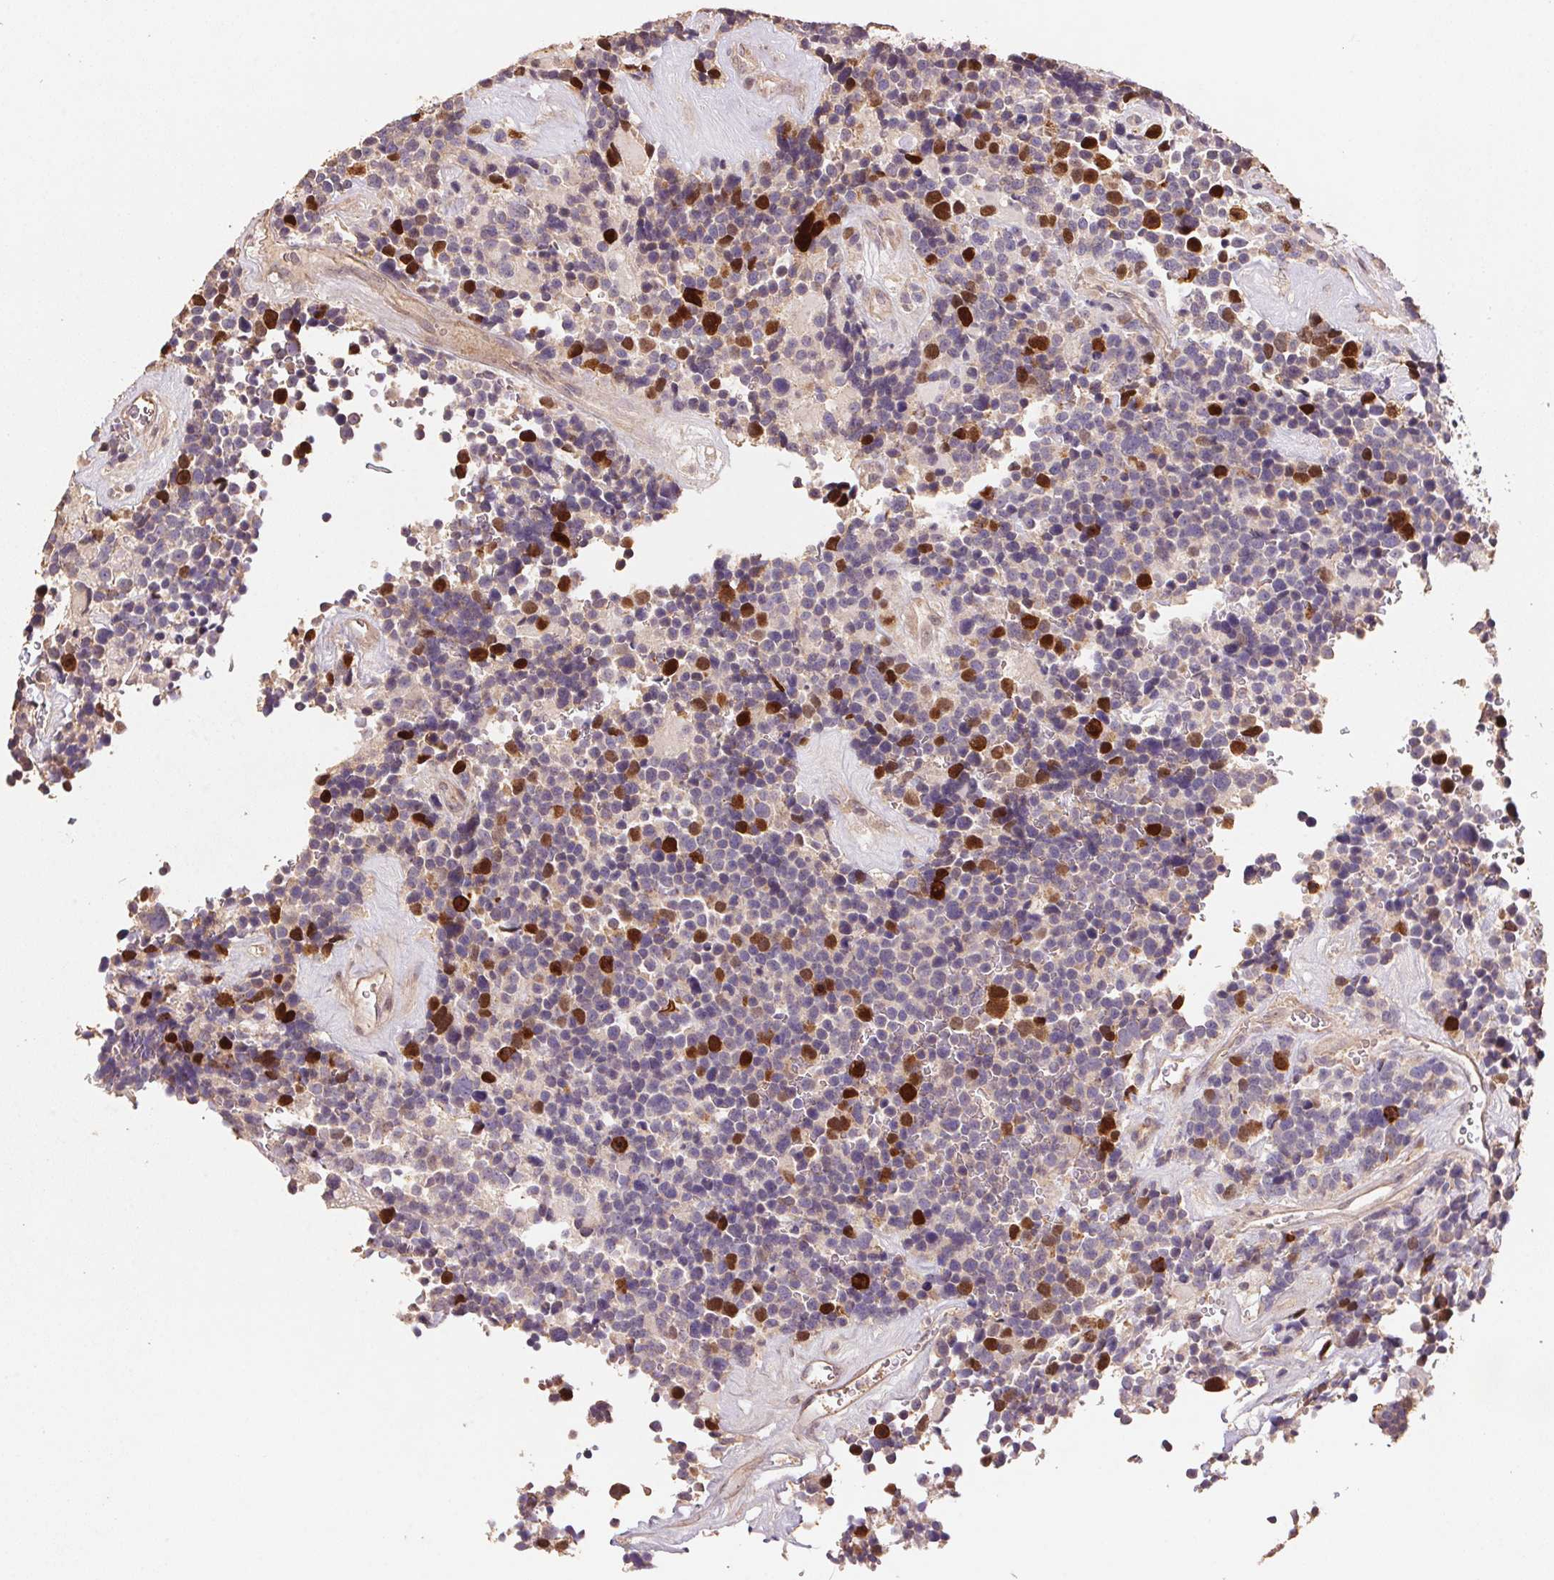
{"staining": {"intensity": "strong", "quantity": "25%-75%", "location": "nuclear"}, "tissue": "glioma", "cell_type": "Tumor cells", "image_type": "cancer", "snomed": [{"axis": "morphology", "description": "Glioma, malignant, High grade"}, {"axis": "topography", "description": "Brain"}], "caption": "The immunohistochemical stain highlights strong nuclear expression in tumor cells of glioma tissue.", "gene": "CENPF", "patient": {"sex": "male", "age": 33}}